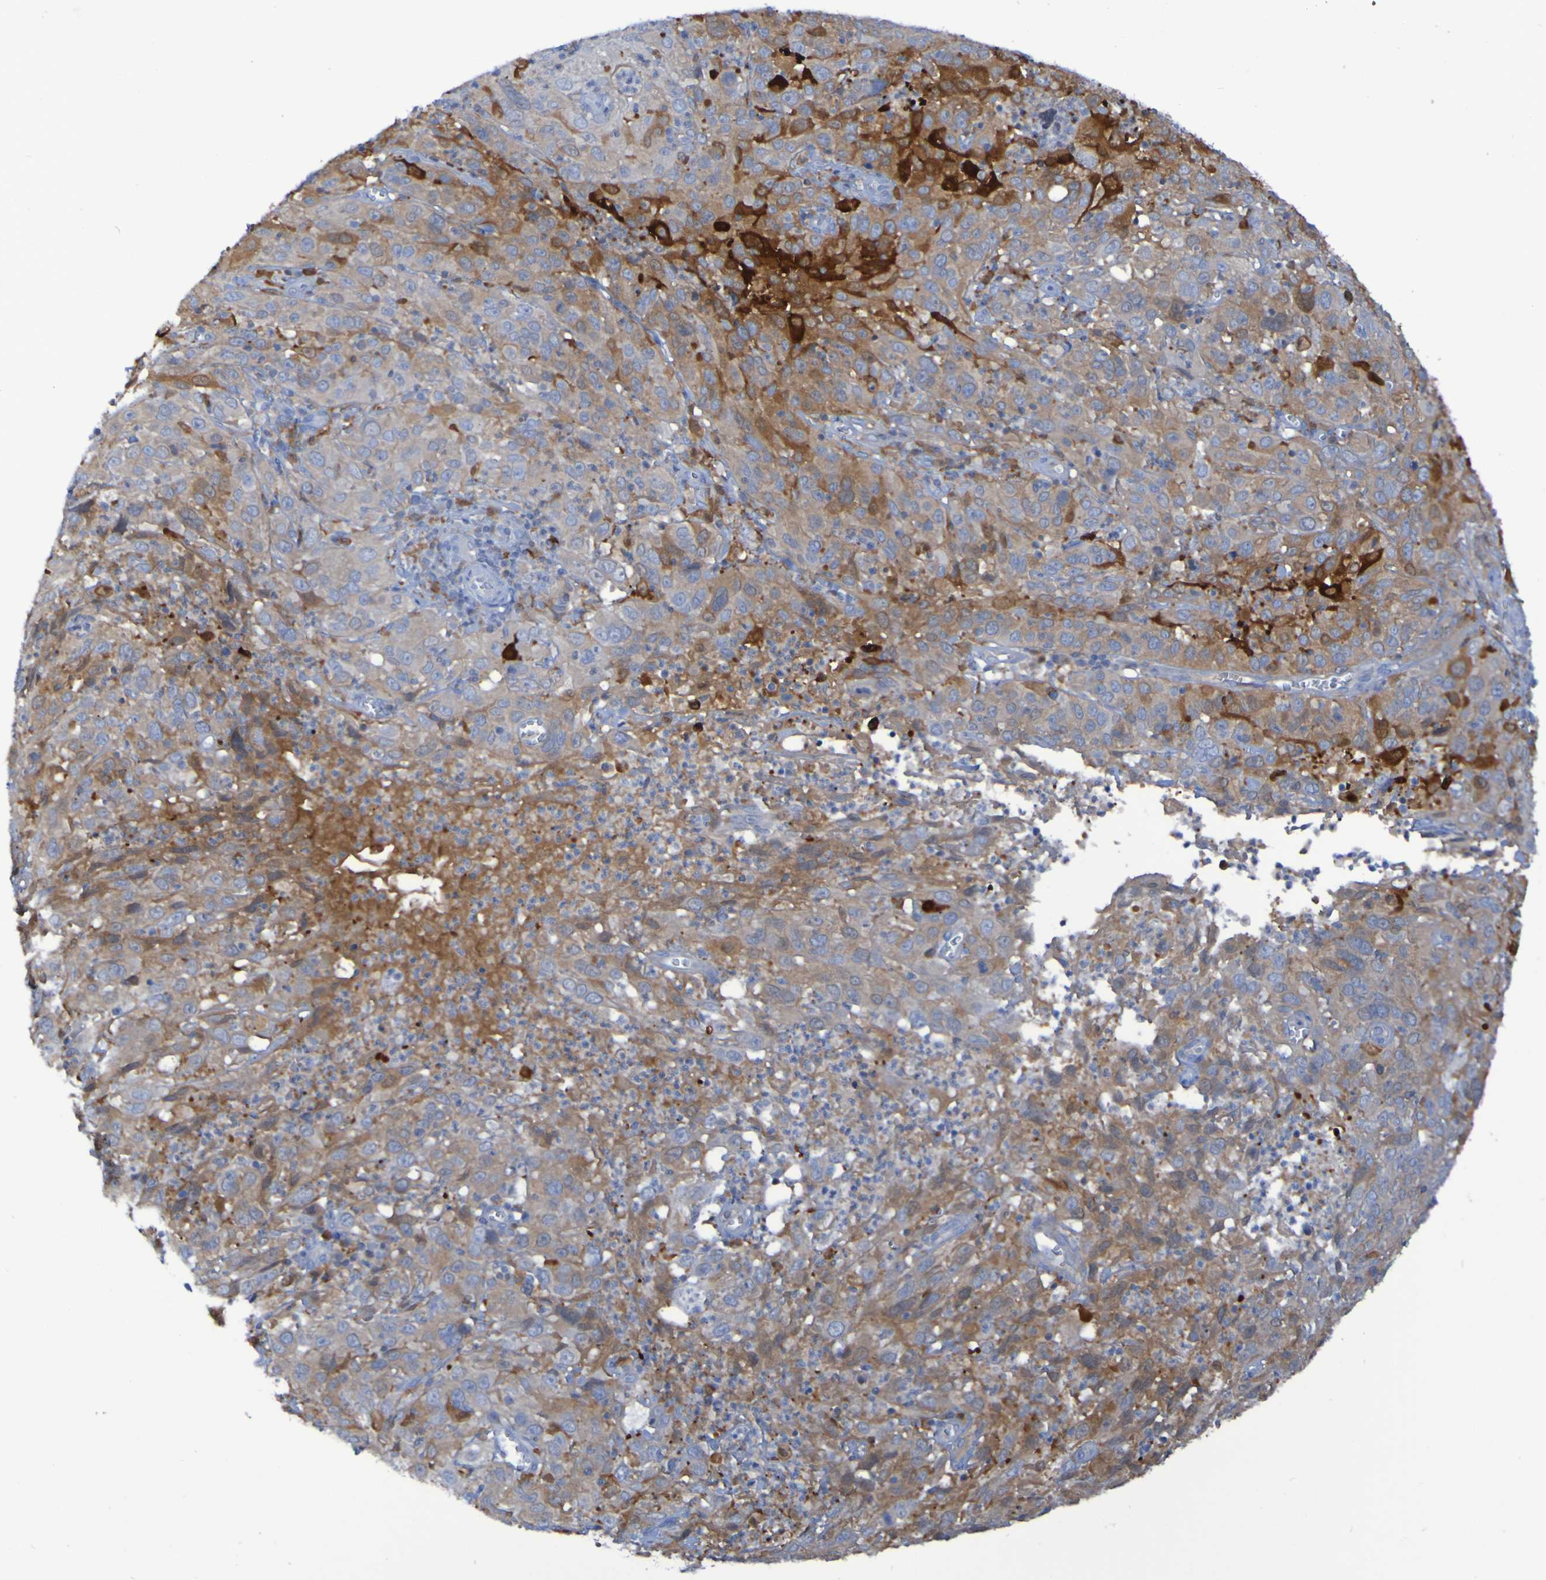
{"staining": {"intensity": "moderate", "quantity": "25%-75%", "location": "cytoplasmic/membranous"}, "tissue": "cervical cancer", "cell_type": "Tumor cells", "image_type": "cancer", "snomed": [{"axis": "morphology", "description": "Squamous cell carcinoma, NOS"}, {"axis": "topography", "description": "Cervix"}], "caption": "Immunohistochemical staining of human cervical cancer (squamous cell carcinoma) reveals moderate cytoplasmic/membranous protein expression in approximately 25%-75% of tumor cells.", "gene": "MPPE1", "patient": {"sex": "female", "age": 32}}